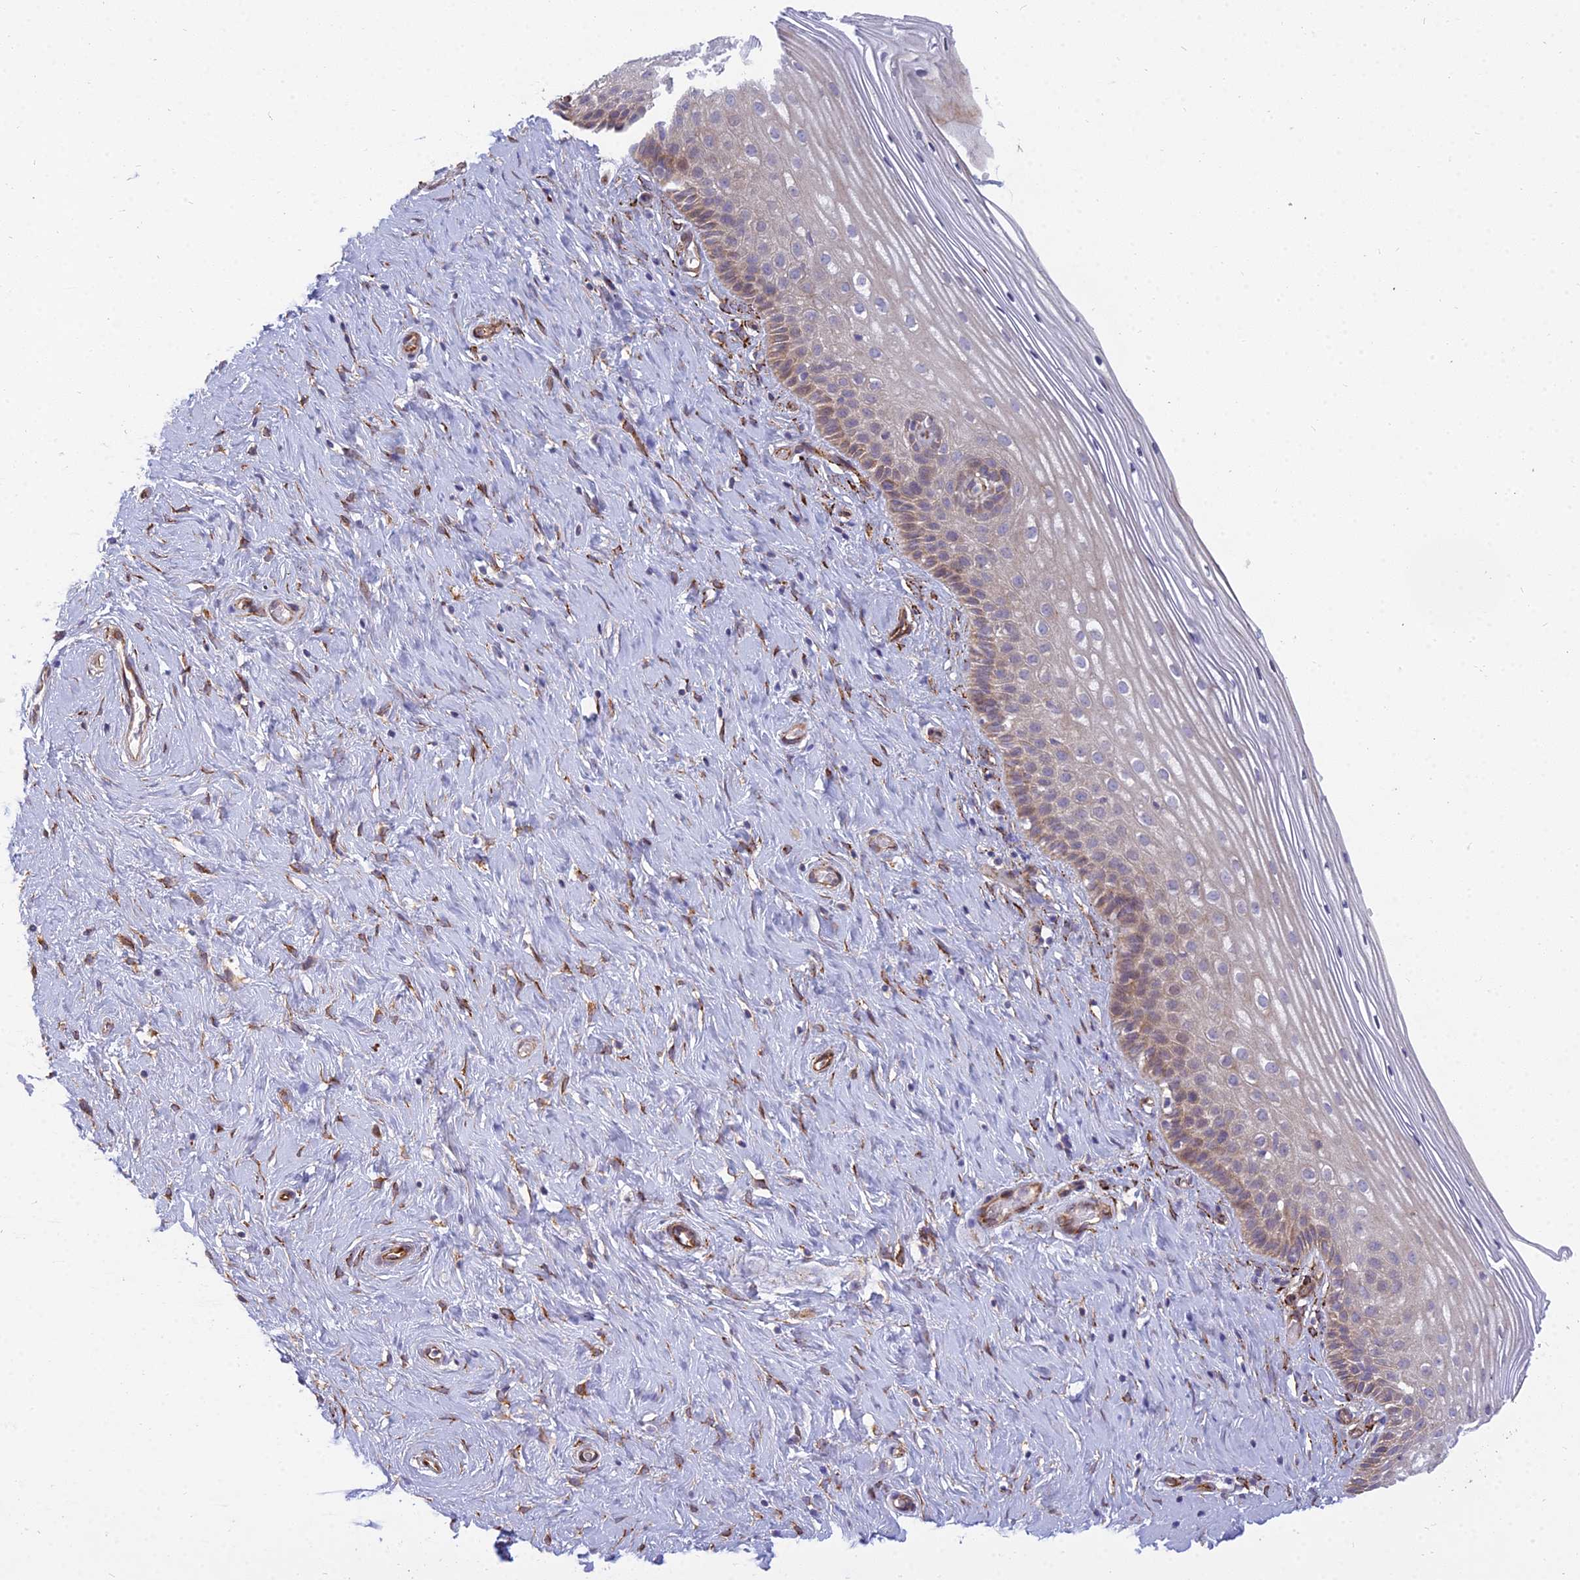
{"staining": {"intensity": "moderate", "quantity": ">75%", "location": "cytoplasmic/membranous"}, "tissue": "cervix", "cell_type": "Glandular cells", "image_type": "normal", "snomed": [{"axis": "morphology", "description": "Normal tissue, NOS"}, {"axis": "topography", "description": "Cervix"}], "caption": "Glandular cells display medium levels of moderate cytoplasmic/membranous staining in approximately >75% of cells in unremarkable cervix. Nuclei are stained in blue.", "gene": "NDUFAF7", "patient": {"sex": "female", "age": 33}}